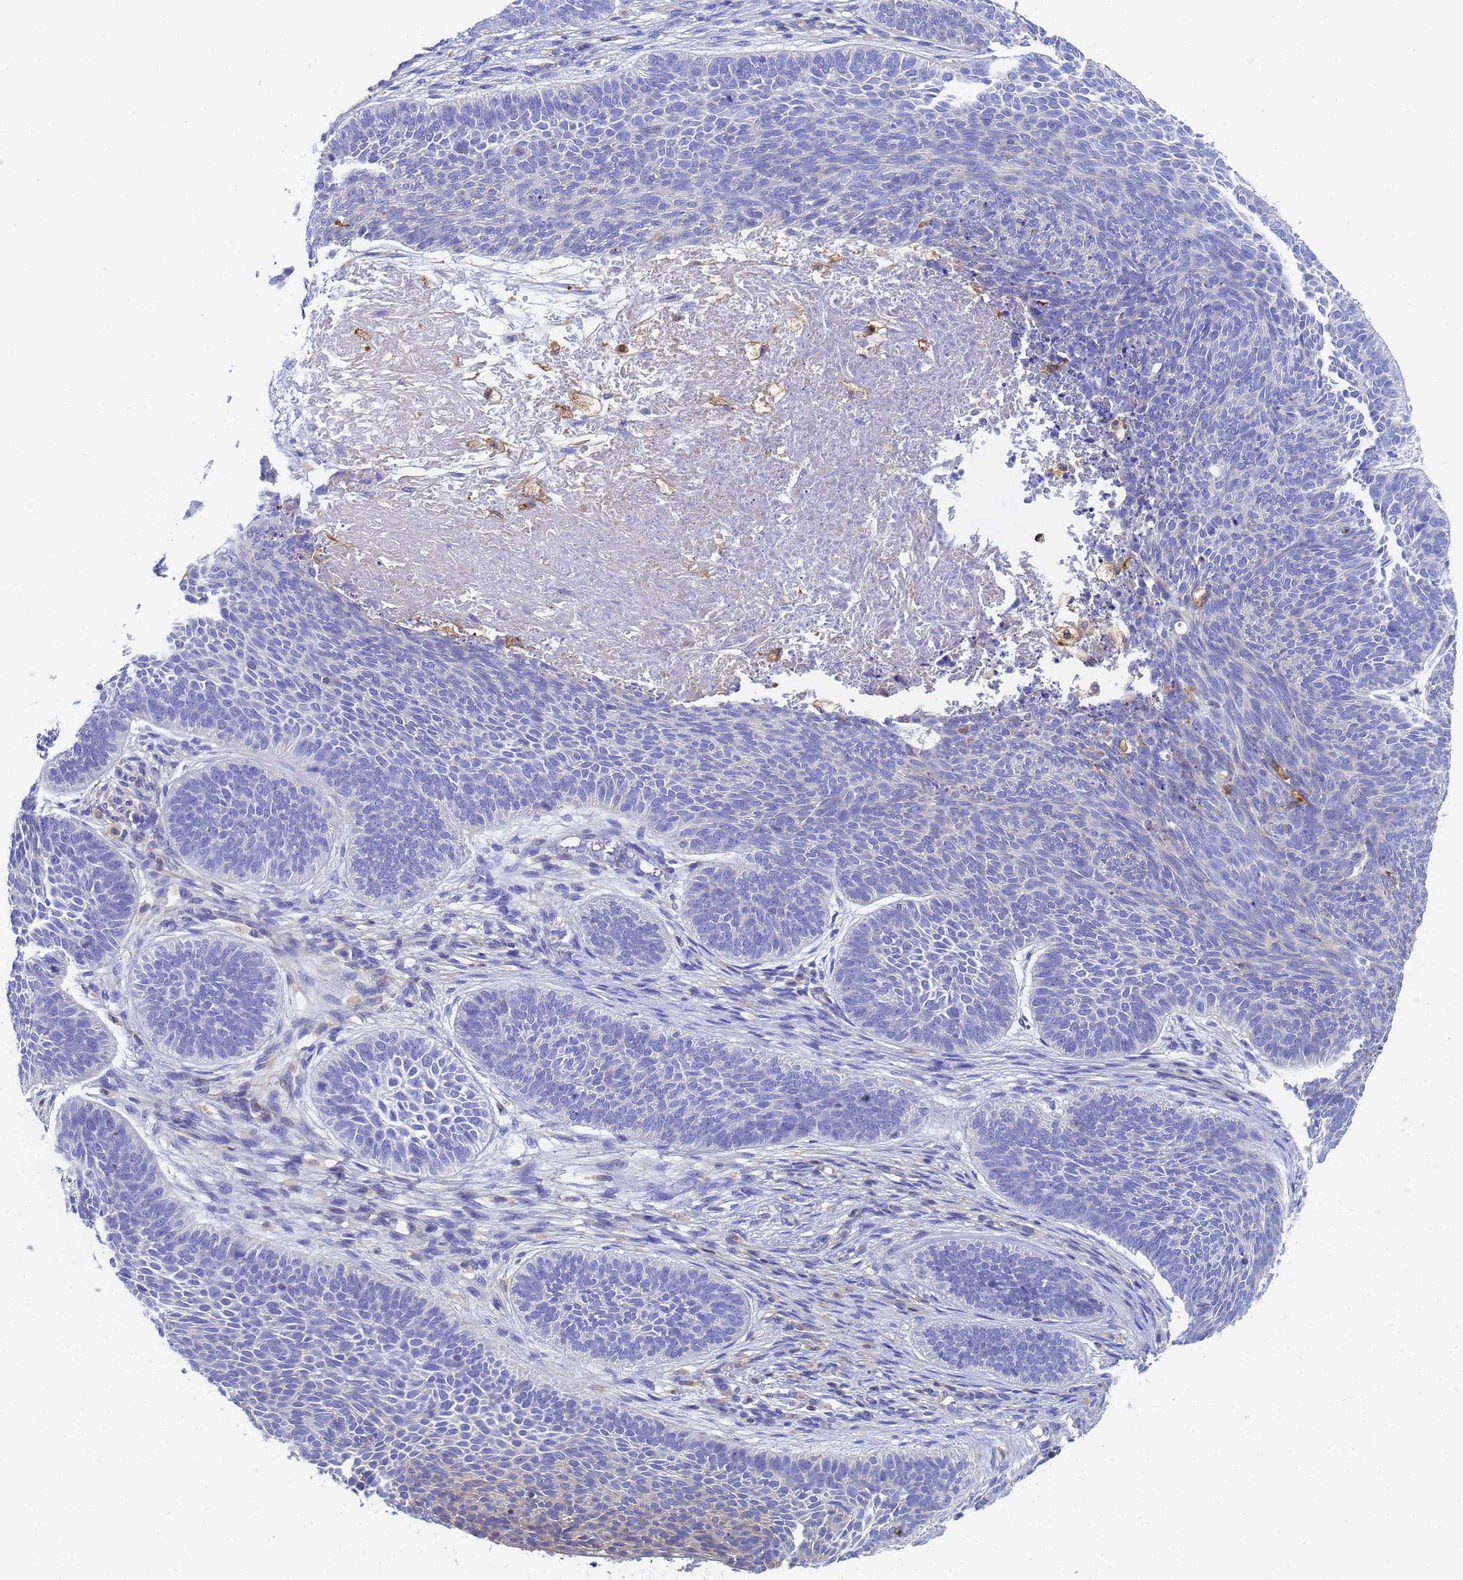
{"staining": {"intensity": "negative", "quantity": "none", "location": "none"}, "tissue": "skin cancer", "cell_type": "Tumor cells", "image_type": "cancer", "snomed": [{"axis": "morphology", "description": "Basal cell carcinoma"}, {"axis": "topography", "description": "Skin"}], "caption": "Immunohistochemistry image of neoplastic tissue: basal cell carcinoma (skin) stained with DAB (3,3'-diaminobenzidine) demonstrates no significant protein expression in tumor cells.", "gene": "GCHFR", "patient": {"sex": "male", "age": 85}}